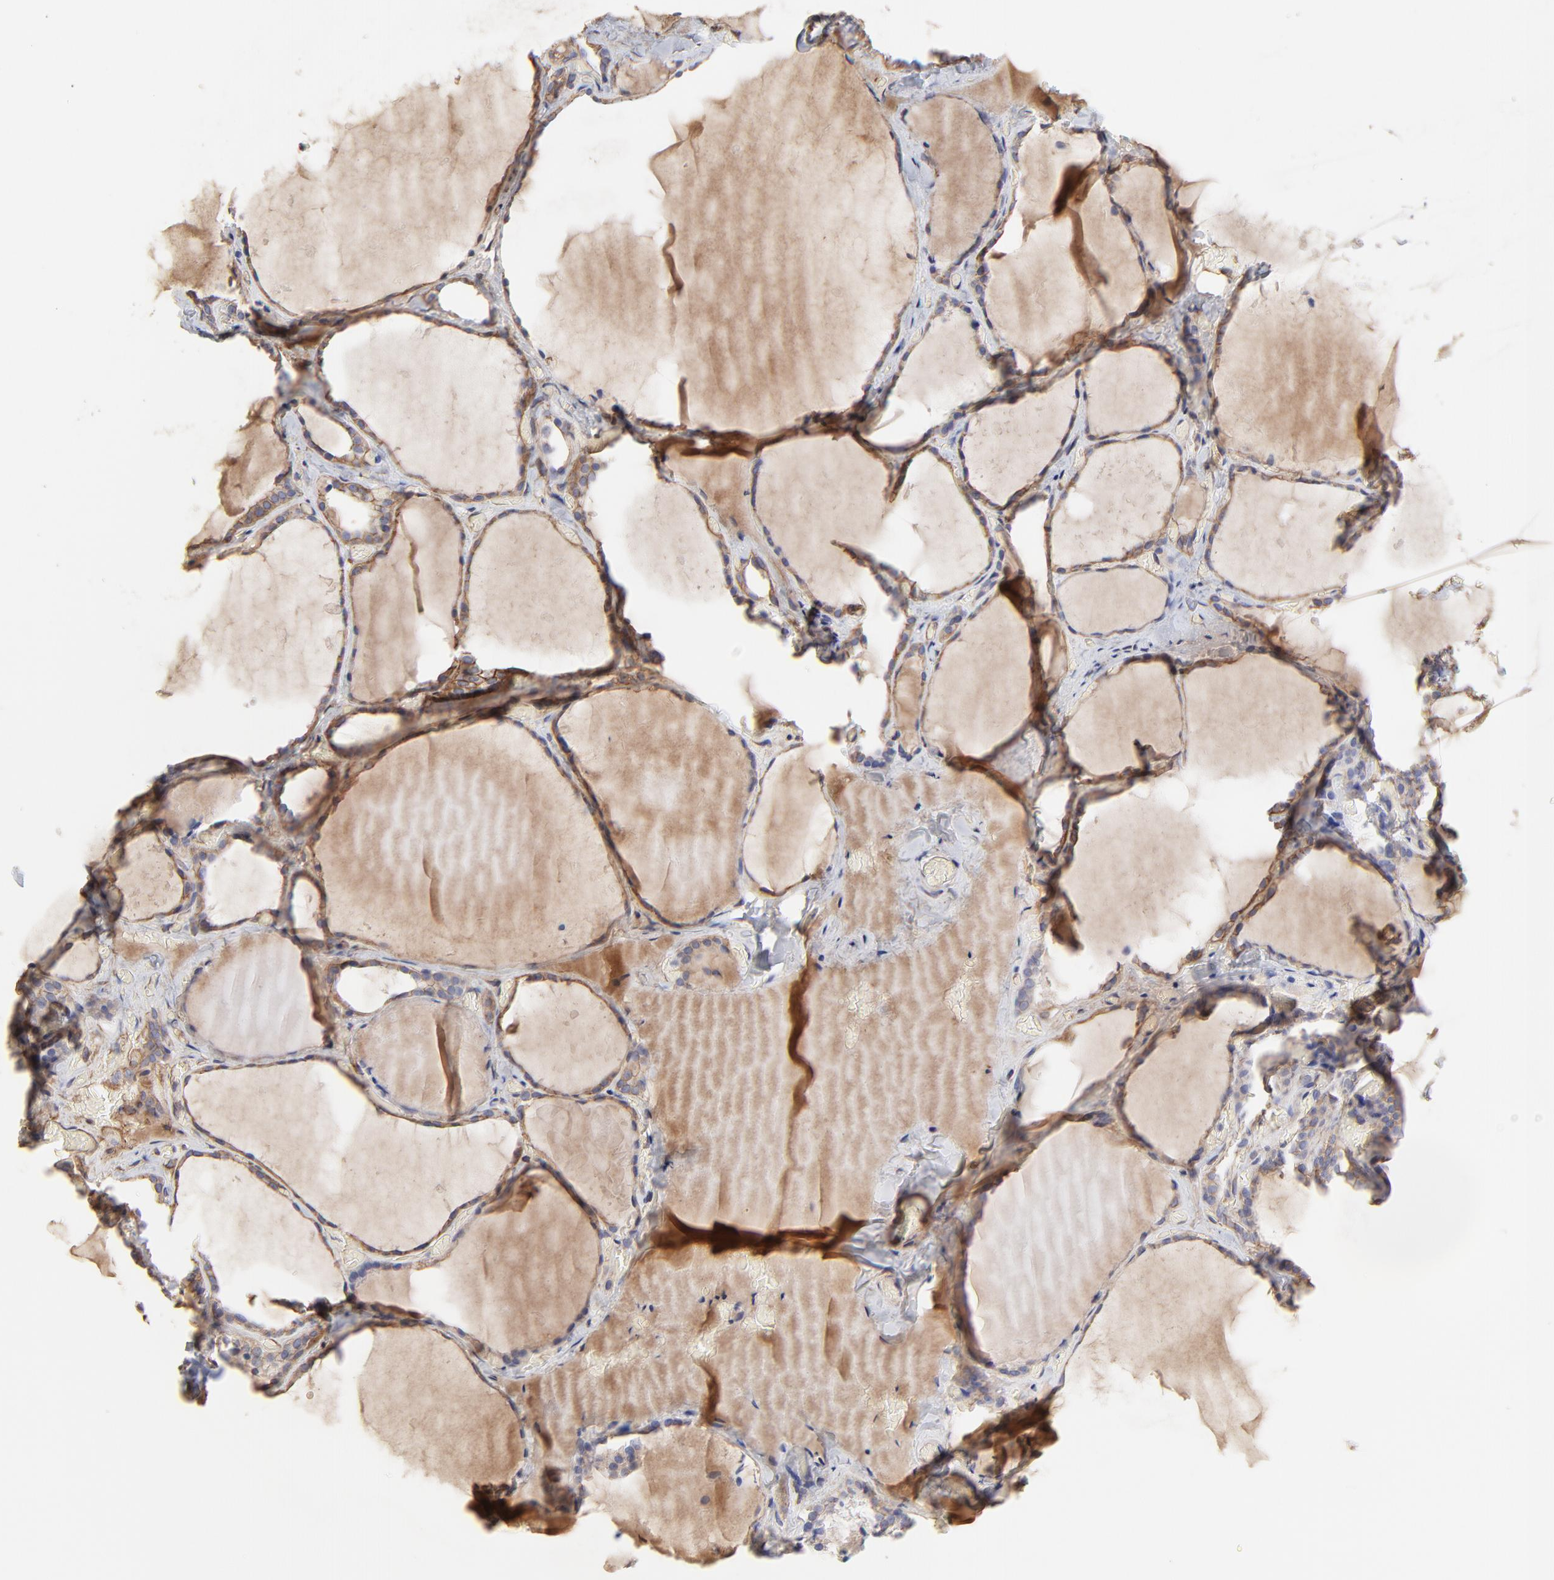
{"staining": {"intensity": "moderate", "quantity": "25%-75%", "location": "cytoplasmic/membranous"}, "tissue": "thyroid gland", "cell_type": "Glandular cells", "image_type": "normal", "snomed": [{"axis": "morphology", "description": "Normal tissue, NOS"}, {"axis": "topography", "description": "Thyroid gland"}], "caption": "Thyroid gland stained for a protein (brown) reveals moderate cytoplasmic/membranous positive expression in approximately 25%-75% of glandular cells.", "gene": "LRCH2", "patient": {"sex": "female", "age": 22}}